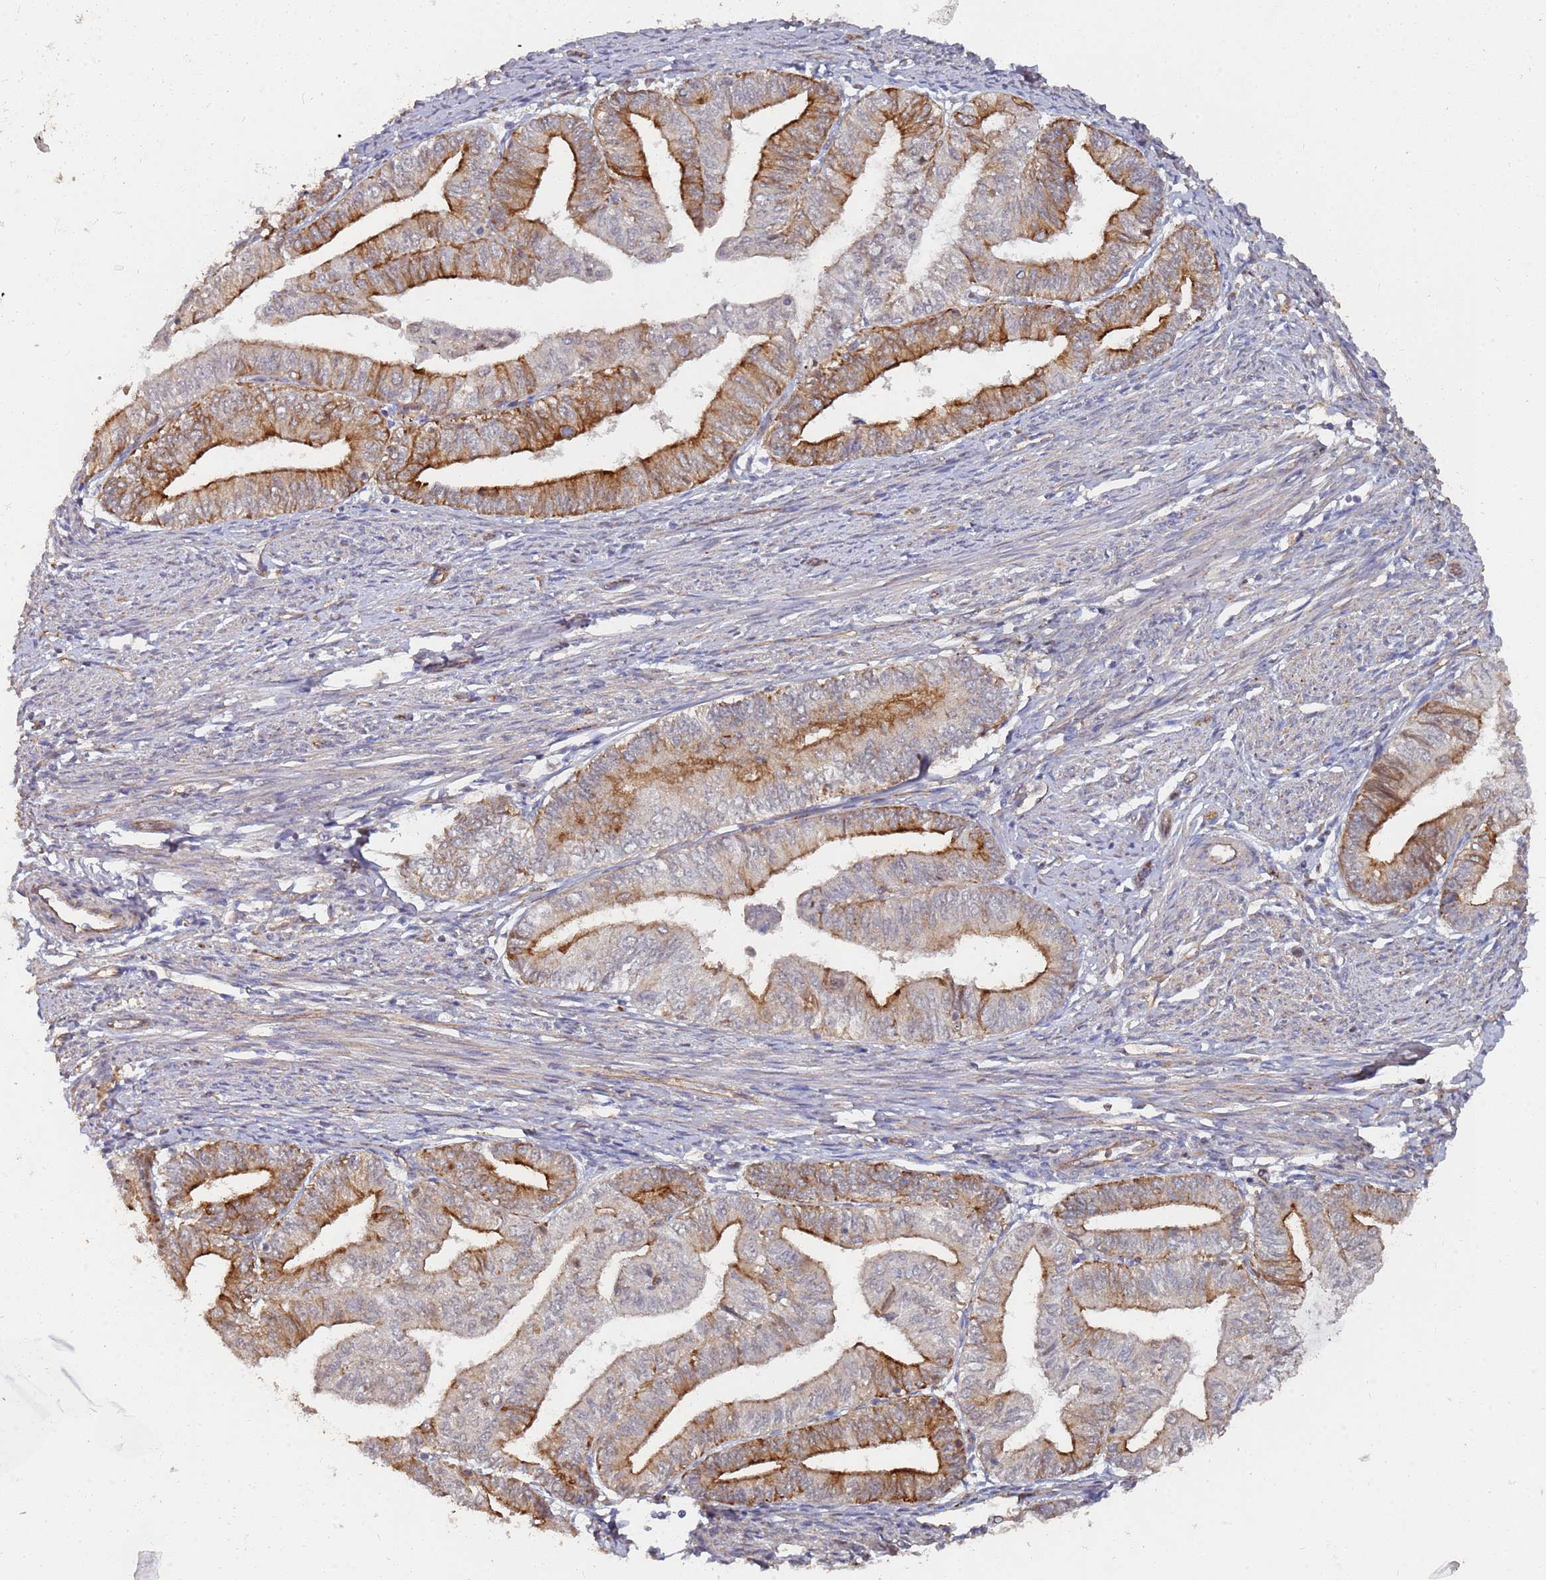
{"staining": {"intensity": "moderate", "quantity": "25%-75%", "location": "cytoplasmic/membranous"}, "tissue": "endometrial cancer", "cell_type": "Tumor cells", "image_type": "cancer", "snomed": [{"axis": "morphology", "description": "Adenocarcinoma, NOS"}, {"axis": "topography", "description": "Endometrium"}], "caption": "Adenocarcinoma (endometrial) stained for a protein (brown) shows moderate cytoplasmic/membranous positive positivity in approximately 25%-75% of tumor cells.", "gene": "ABCB6", "patient": {"sex": "female", "age": 66}}